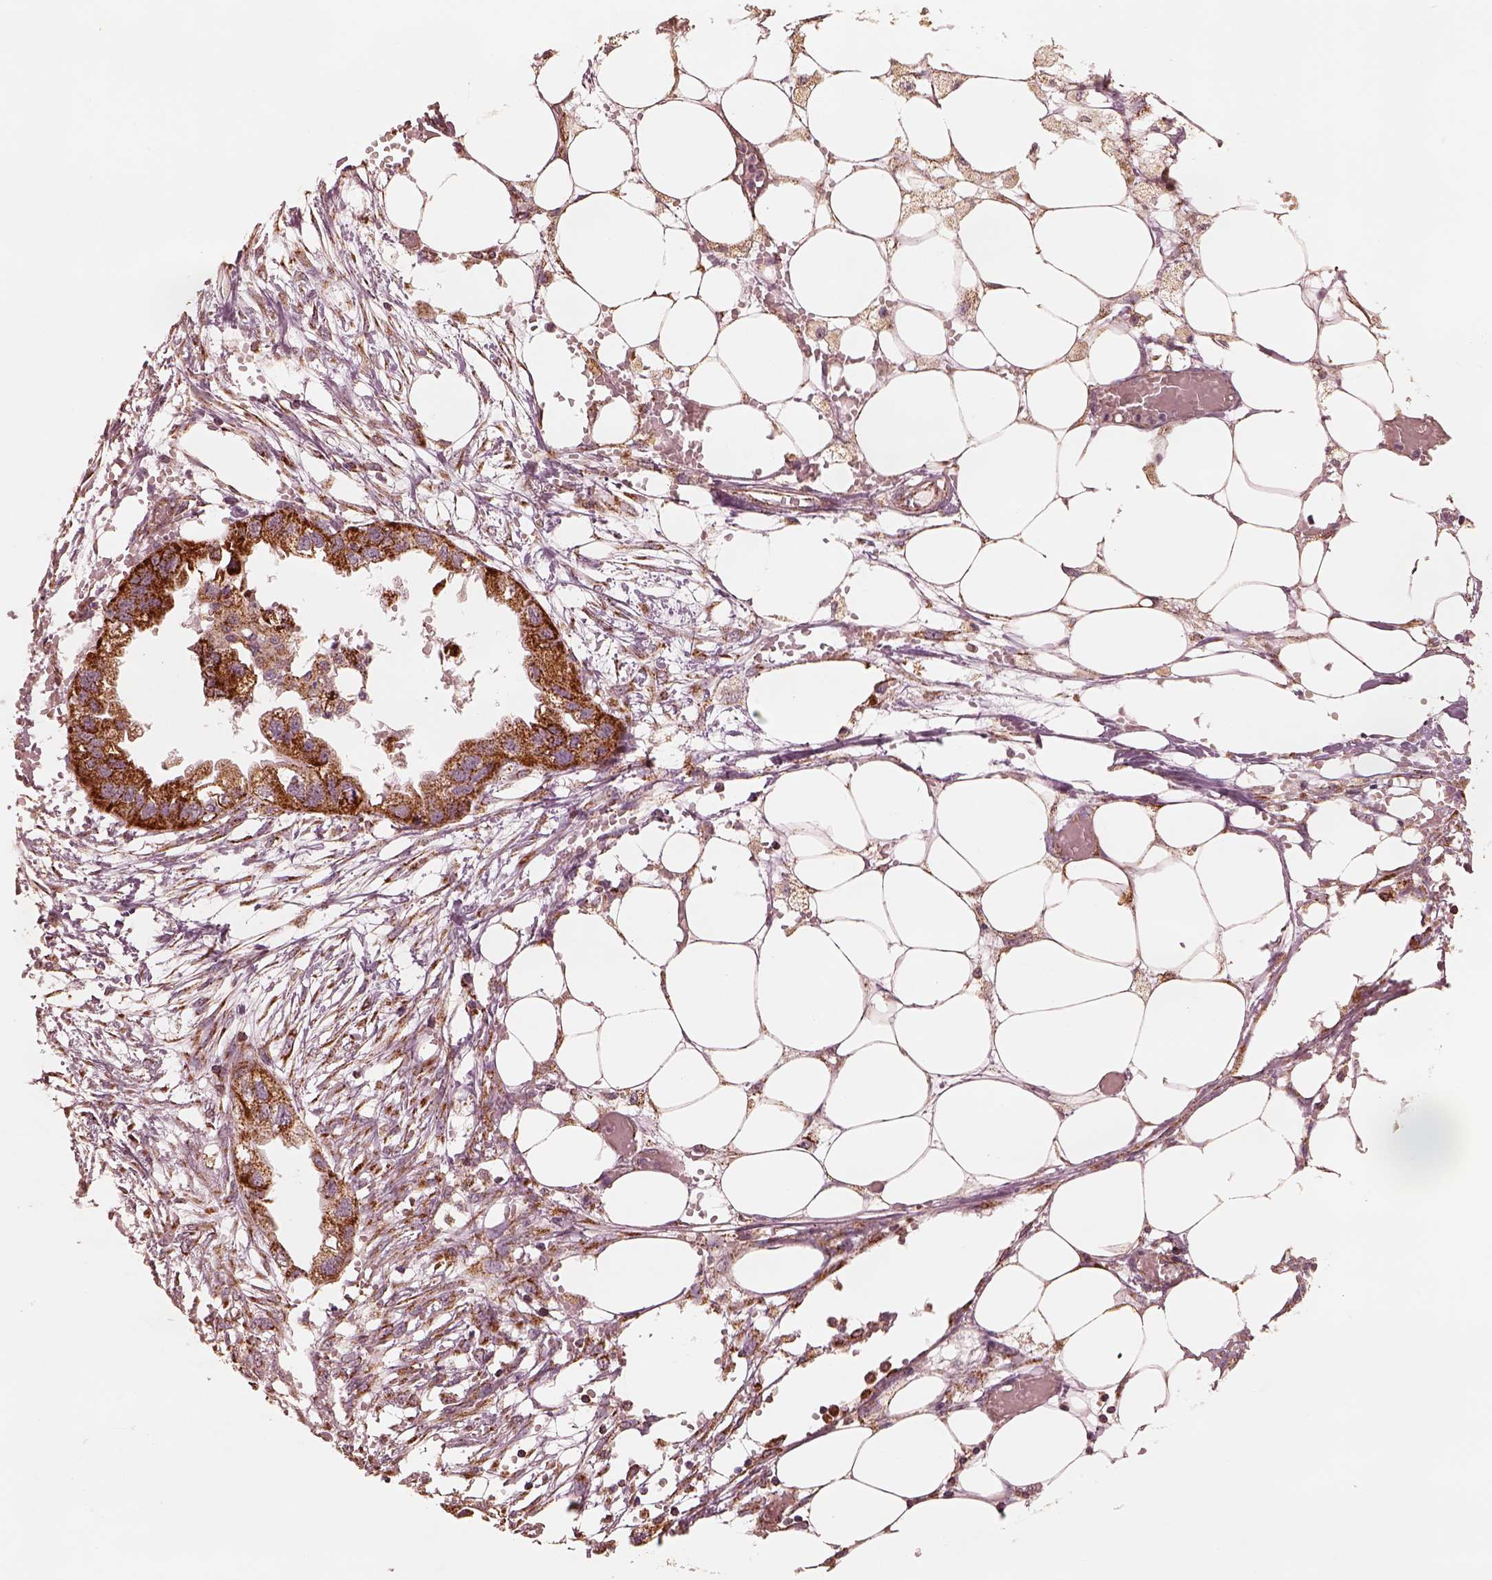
{"staining": {"intensity": "strong", "quantity": ">75%", "location": "cytoplasmic/membranous"}, "tissue": "endometrial cancer", "cell_type": "Tumor cells", "image_type": "cancer", "snomed": [{"axis": "morphology", "description": "Adenocarcinoma, NOS"}, {"axis": "morphology", "description": "Adenocarcinoma, metastatic, NOS"}, {"axis": "topography", "description": "Adipose tissue"}, {"axis": "topography", "description": "Endometrium"}], "caption": "Endometrial cancer was stained to show a protein in brown. There is high levels of strong cytoplasmic/membranous positivity in about >75% of tumor cells.", "gene": "ENTPD6", "patient": {"sex": "female", "age": 67}}